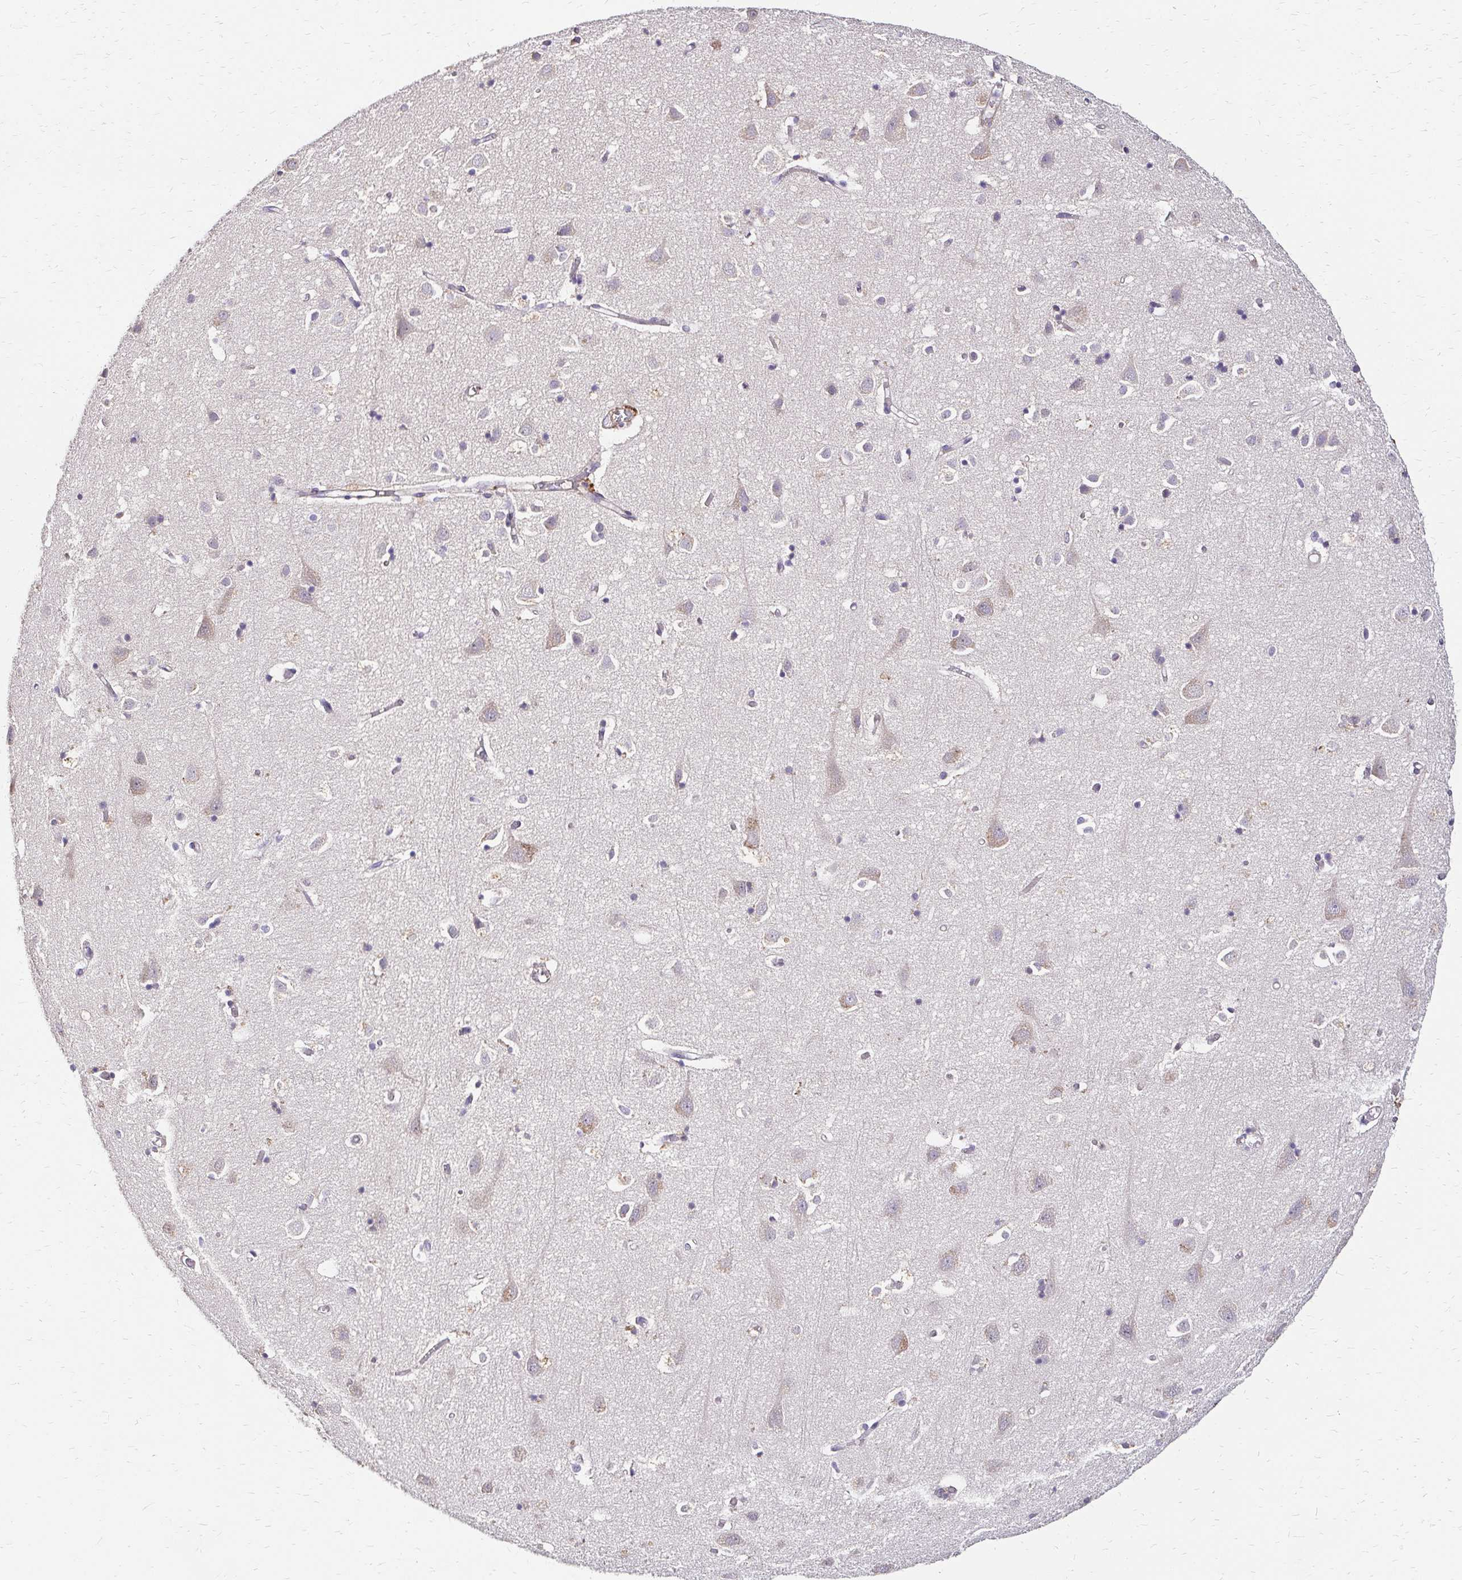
{"staining": {"intensity": "negative", "quantity": "none", "location": "none"}, "tissue": "cerebral cortex", "cell_type": "Endothelial cells", "image_type": "normal", "snomed": [{"axis": "morphology", "description": "Normal tissue, NOS"}, {"axis": "topography", "description": "Cerebral cortex"}], "caption": "This photomicrograph is of unremarkable cerebral cortex stained with IHC to label a protein in brown with the nuclei are counter-stained blue. There is no staining in endothelial cells.", "gene": "PRIMA1", "patient": {"sex": "male", "age": 70}}